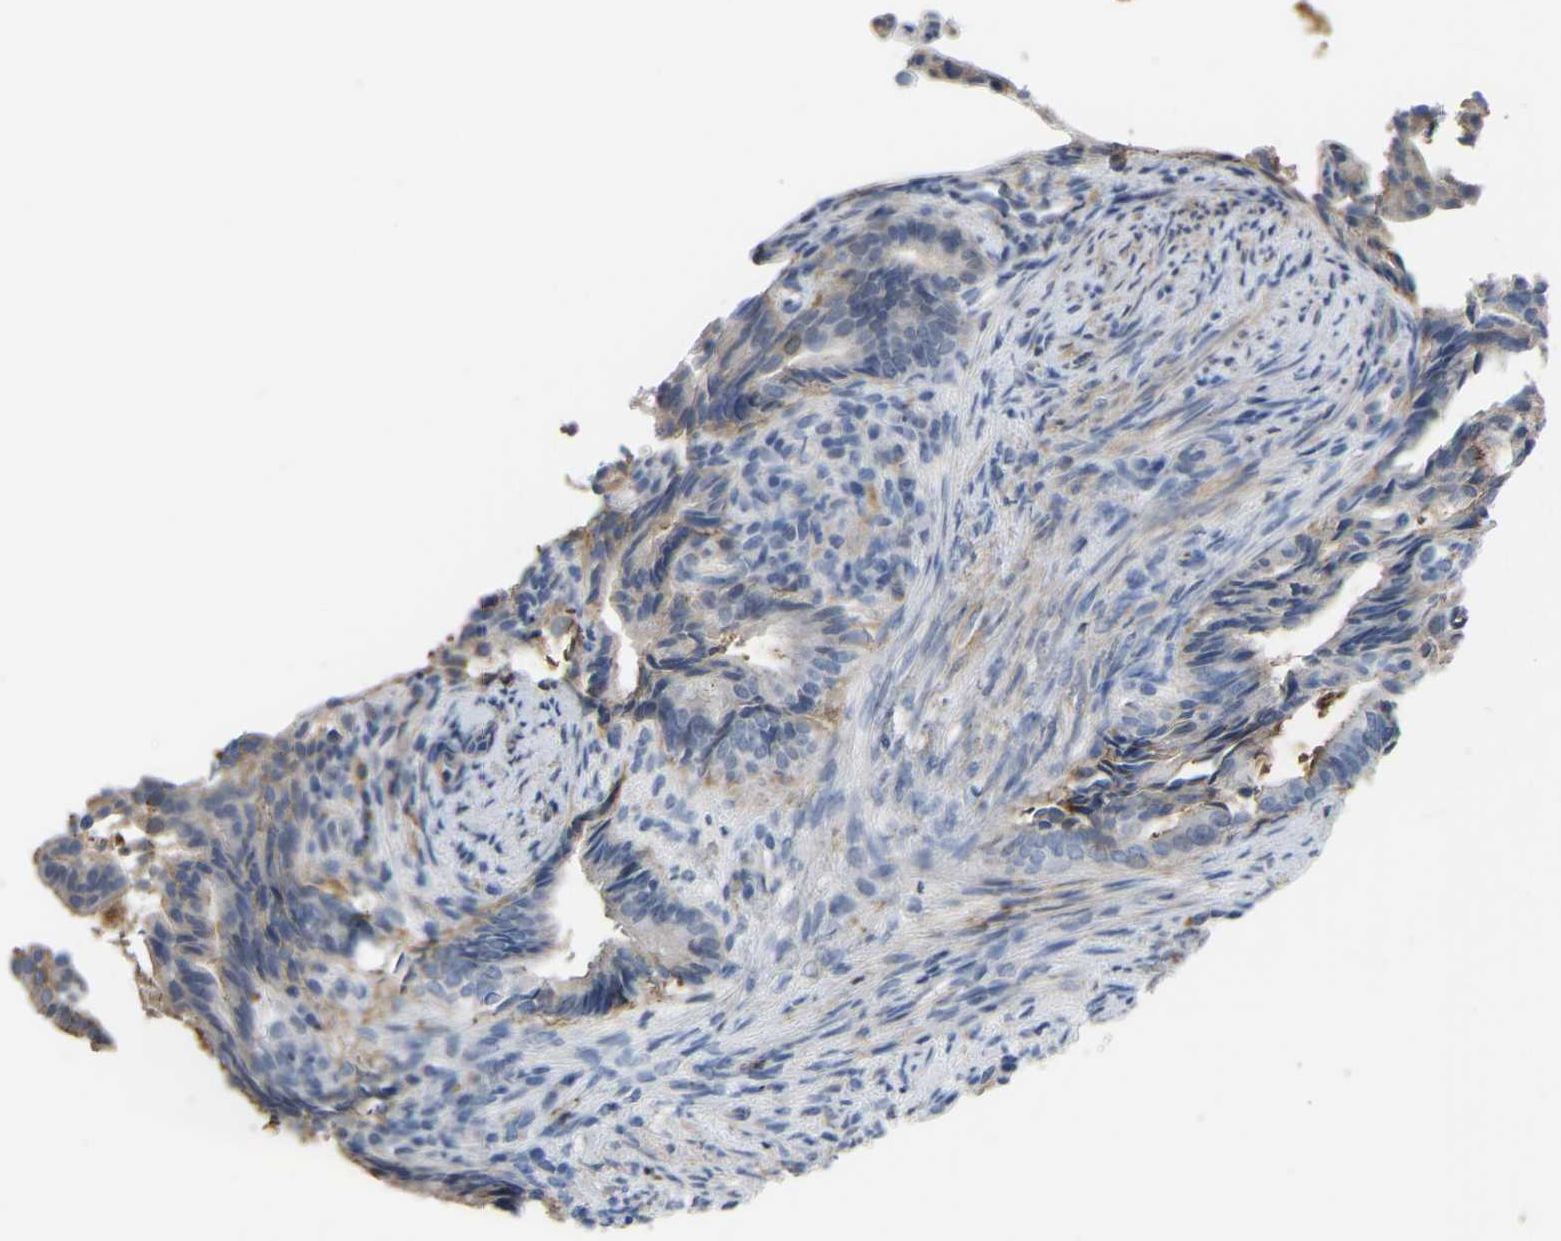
{"staining": {"intensity": "moderate", "quantity": "<25%", "location": "cytoplasmic/membranous"}, "tissue": "endometrial cancer", "cell_type": "Tumor cells", "image_type": "cancer", "snomed": [{"axis": "morphology", "description": "Adenocarcinoma, NOS"}, {"axis": "topography", "description": "Endometrium"}], "caption": "Moderate cytoplasmic/membranous protein staining is present in approximately <25% of tumor cells in endometrial cancer.", "gene": "ZNF449", "patient": {"sex": "female", "age": 58}}